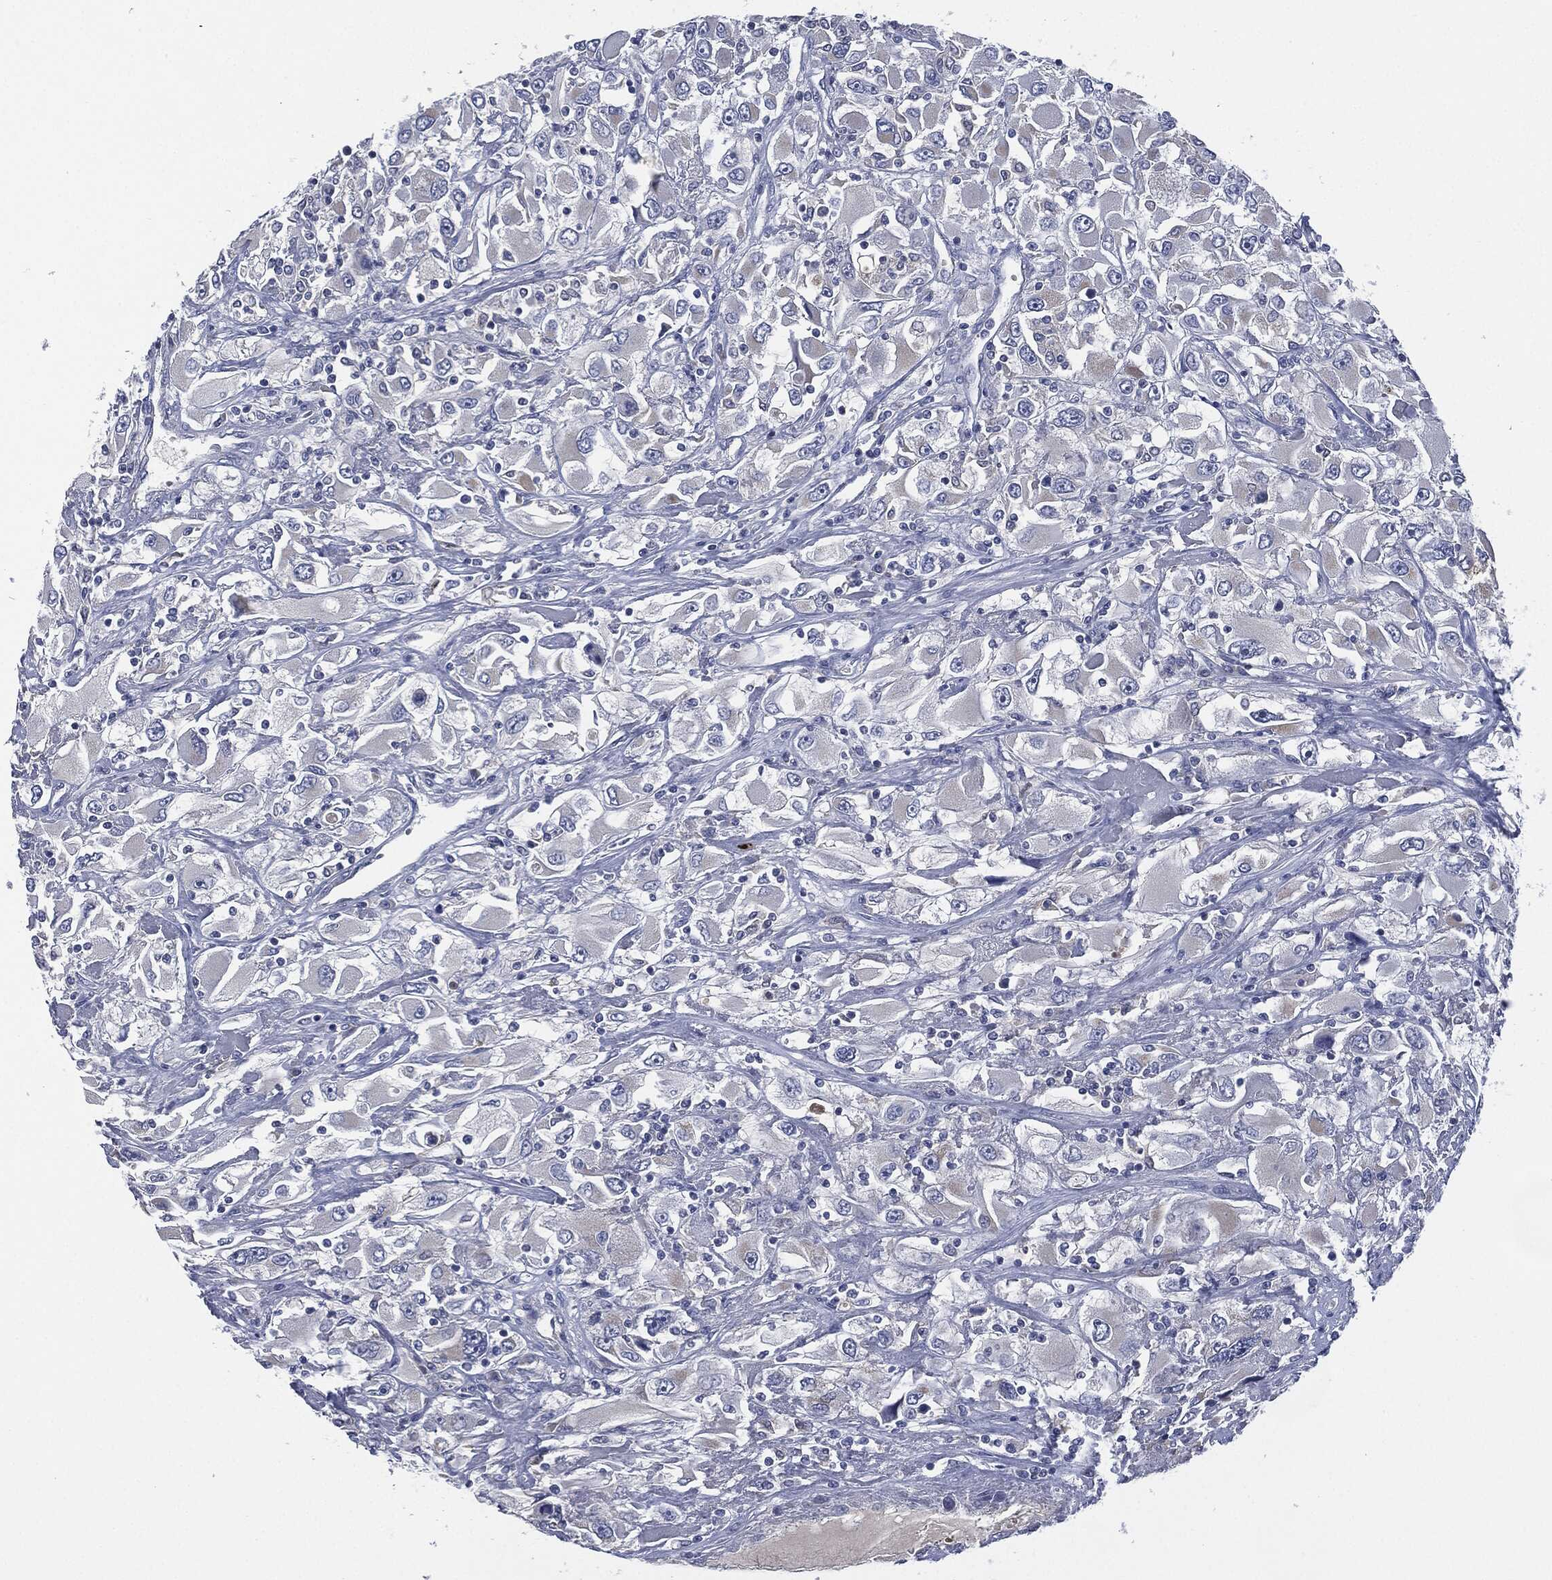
{"staining": {"intensity": "negative", "quantity": "none", "location": "none"}, "tissue": "renal cancer", "cell_type": "Tumor cells", "image_type": "cancer", "snomed": [{"axis": "morphology", "description": "Adenocarcinoma, NOS"}, {"axis": "topography", "description": "Kidney"}], "caption": "Tumor cells are negative for brown protein staining in renal cancer (adenocarcinoma).", "gene": "SIGLEC9", "patient": {"sex": "female", "age": 52}}